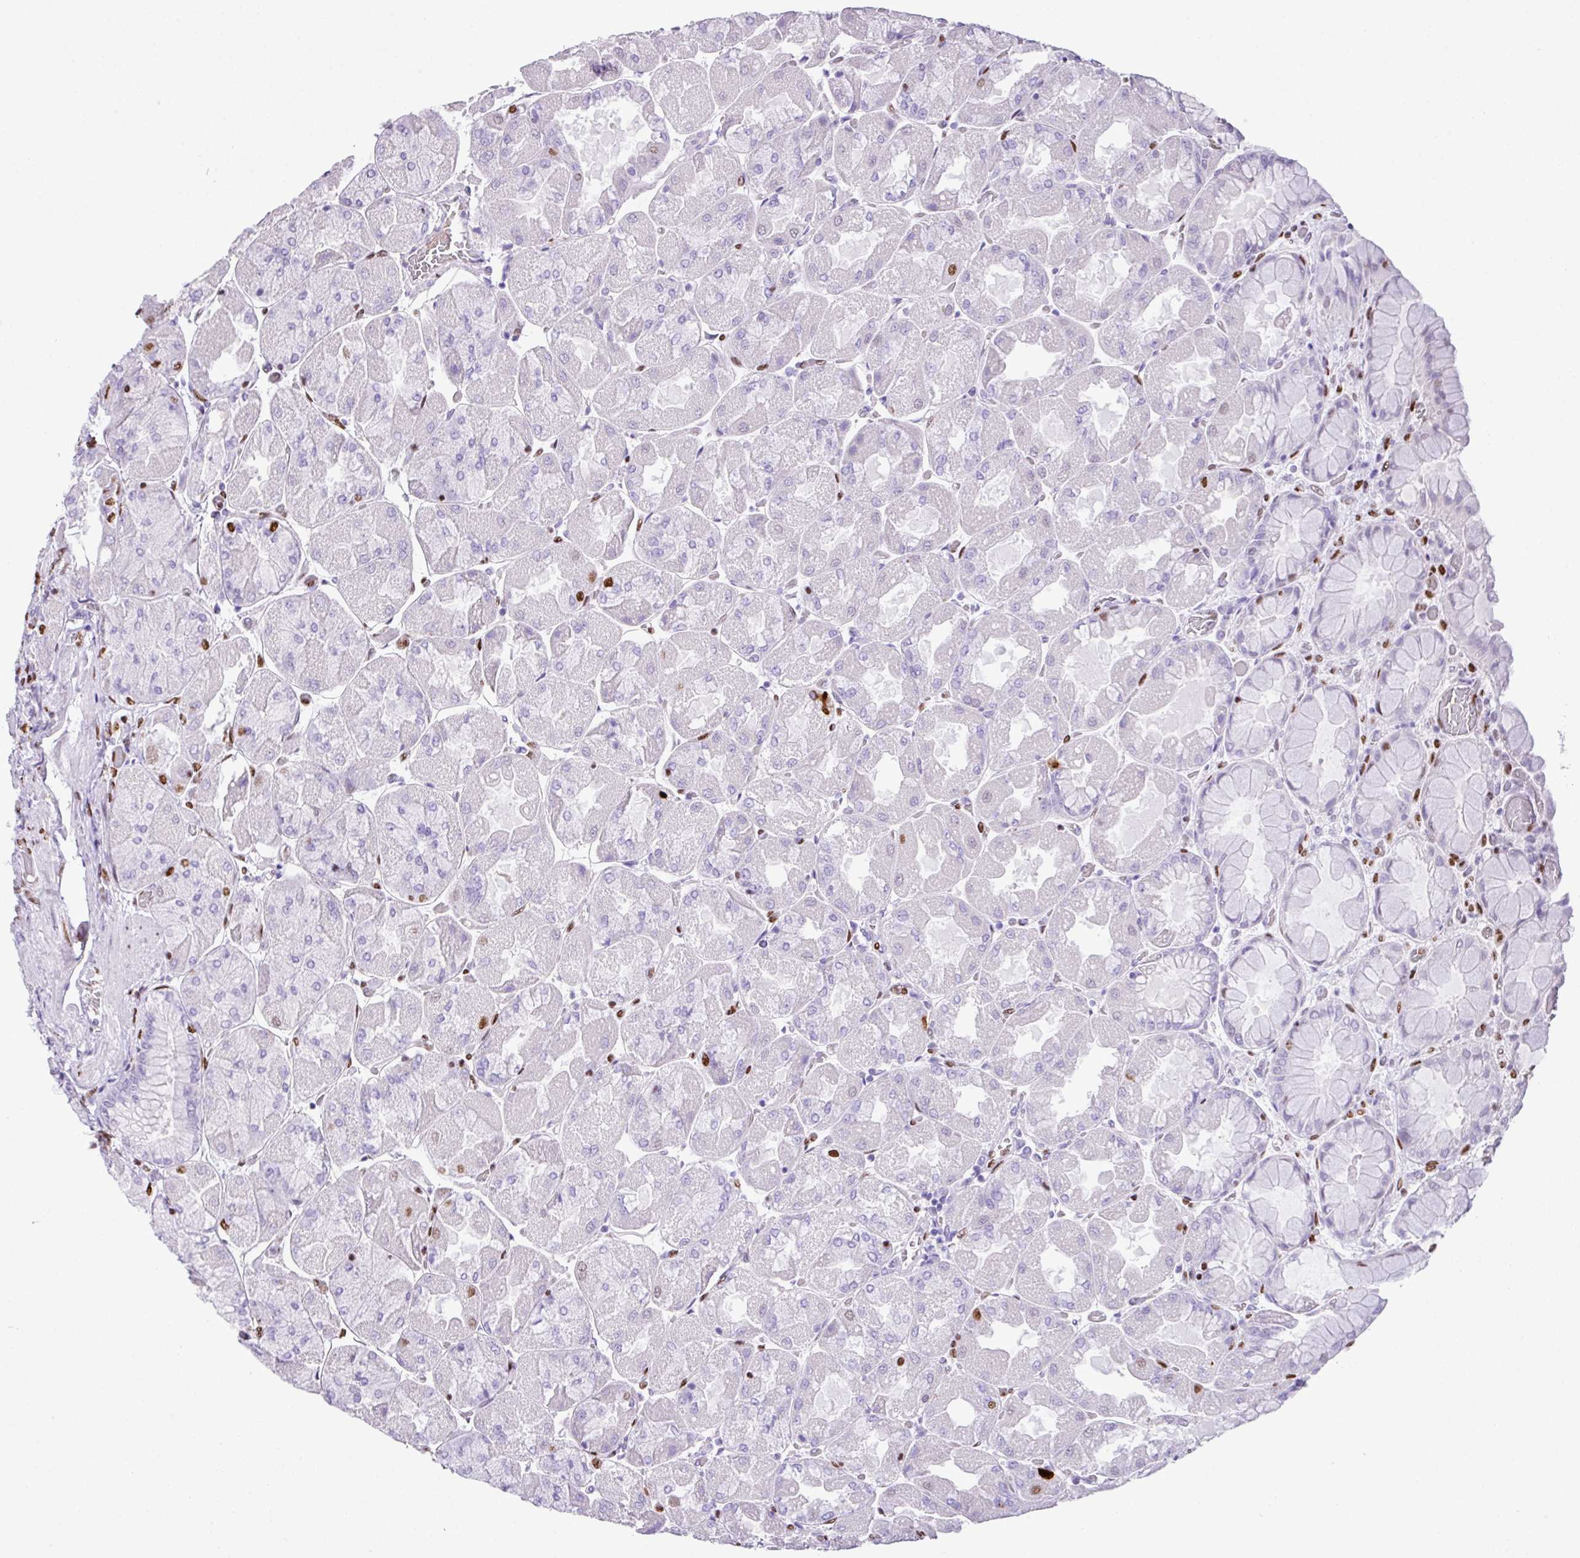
{"staining": {"intensity": "strong", "quantity": "<25%", "location": "nuclear"}, "tissue": "stomach", "cell_type": "Glandular cells", "image_type": "normal", "snomed": [{"axis": "morphology", "description": "Normal tissue, NOS"}, {"axis": "topography", "description": "Stomach"}], "caption": "A brown stain shows strong nuclear expression of a protein in glandular cells of normal human stomach.", "gene": "RARG", "patient": {"sex": "female", "age": 61}}